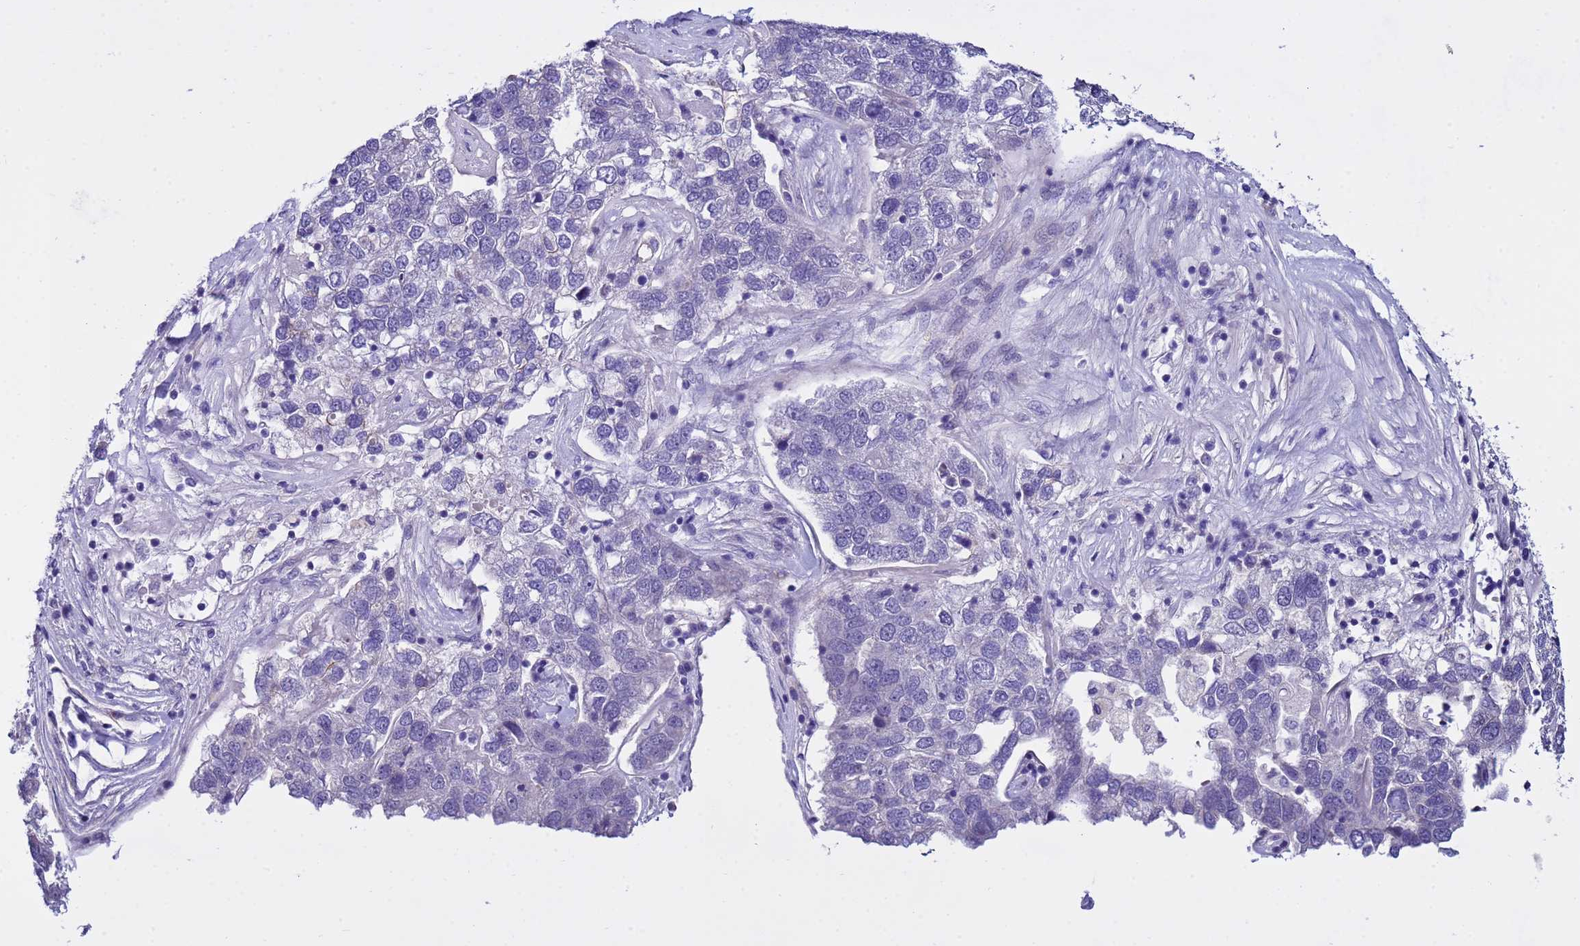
{"staining": {"intensity": "negative", "quantity": "none", "location": "none"}, "tissue": "pancreatic cancer", "cell_type": "Tumor cells", "image_type": "cancer", "snomed": [{"axis": "morphology", "description": "Adenocarcinoma, NOS"}, {"axis": "topography", "description": "Pancreas"}], "caption": "An image of pancreatic cancer stained for a protein demonstrates no brown staining in tumor cells.", "gene": "IGSF11", "patient": {"sex": "female", "age": 61}}